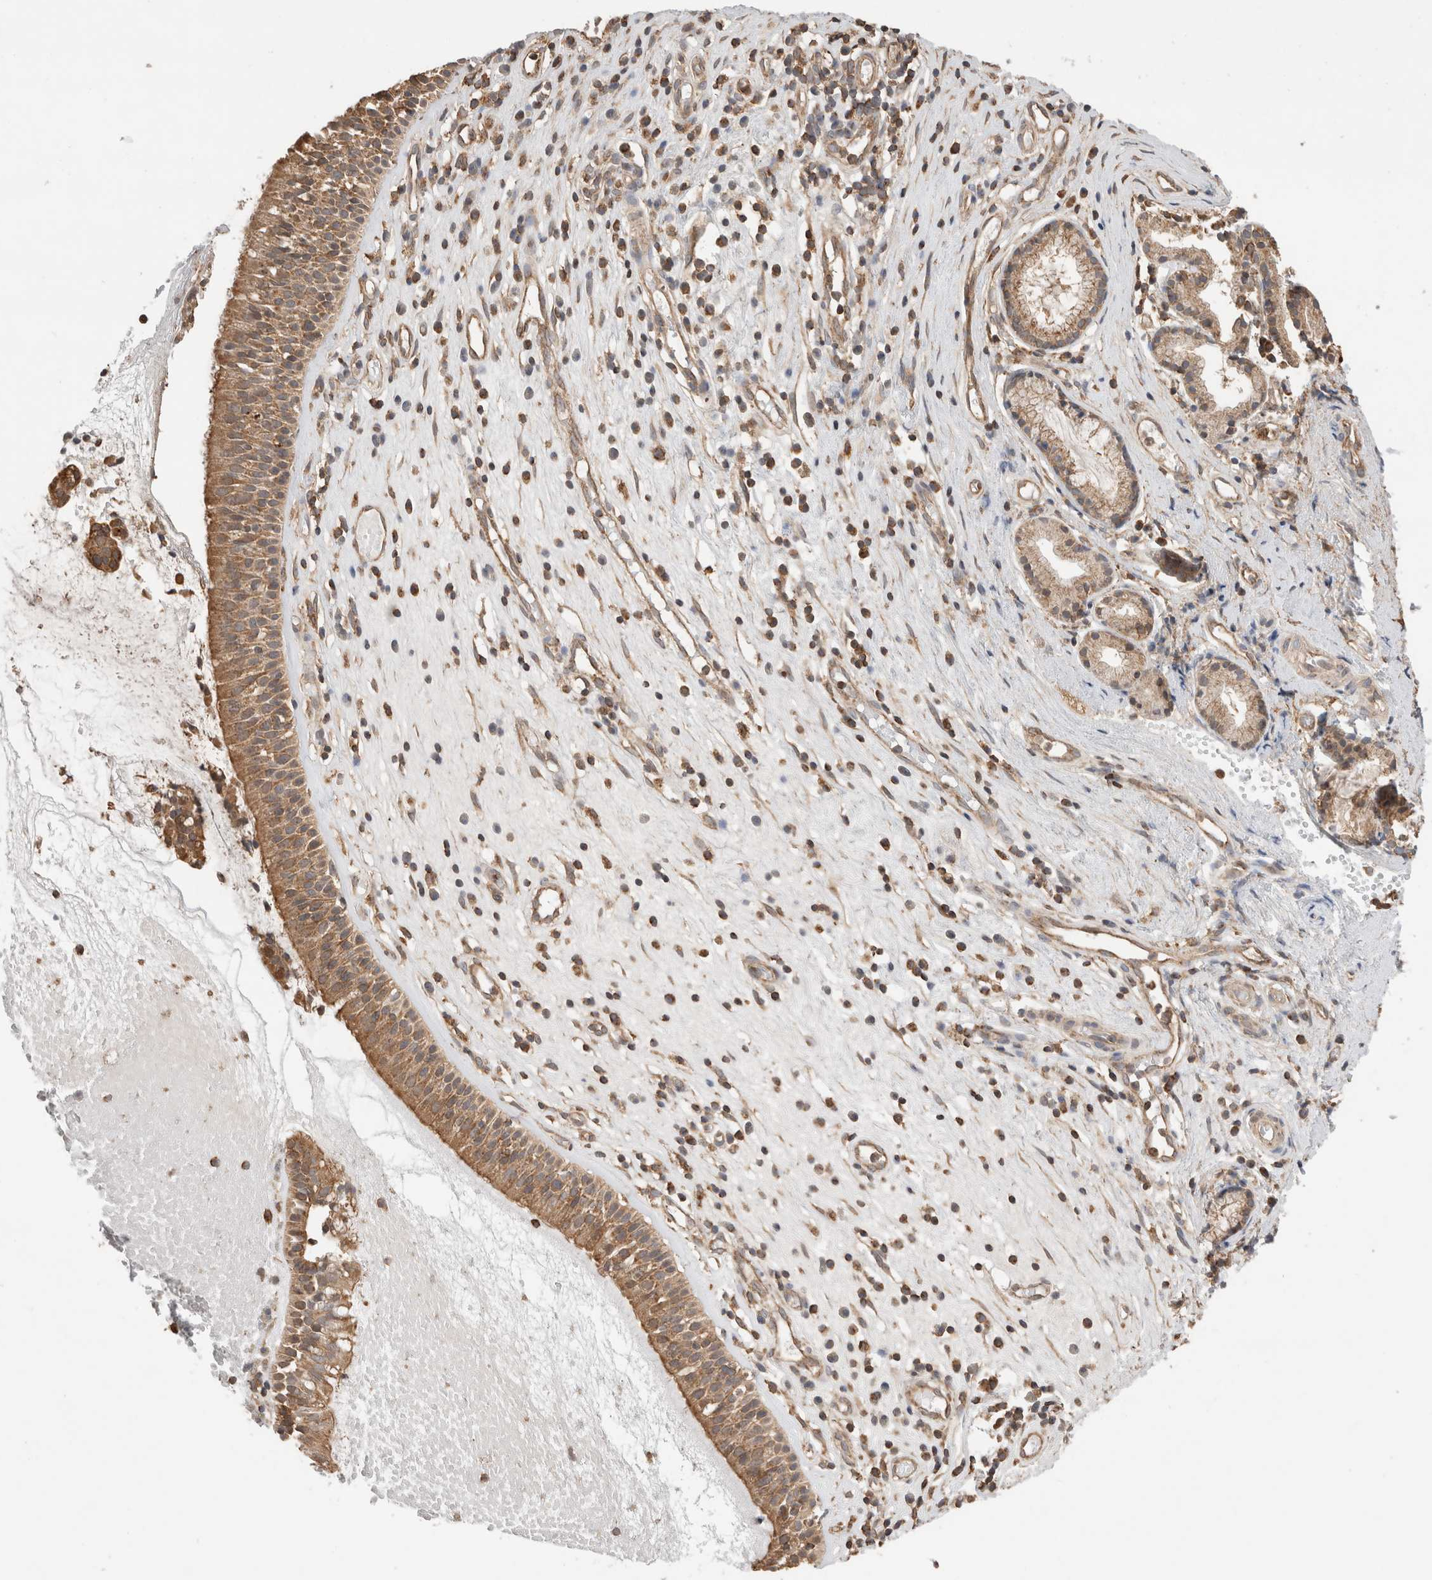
{"staining": {"intensity": "moderate", "quantity": ">75%", "location": "cytoplasmic/membranous"}, "tissue": "nasopharynx", "cell_type": "Respiratory epithelial cells", "image_type": "normal", "snomed": [{"axis": "morphology", "description": "Normal tissue, NOS"}, {"axis": "topography", "description": "Nasopharynx"}], "caption": "Protein staining by immunohistochemistry (IHC) reveals moderate cytoplasmic/membranous positivity in about >75% of respiratory epithelial cells in normal nasopharynx. (DAB IHC, brown staining for protein, blue staining for nuclei).", "gene": "IMMP2L", "patient": {"sex": "female", "age": 39}}